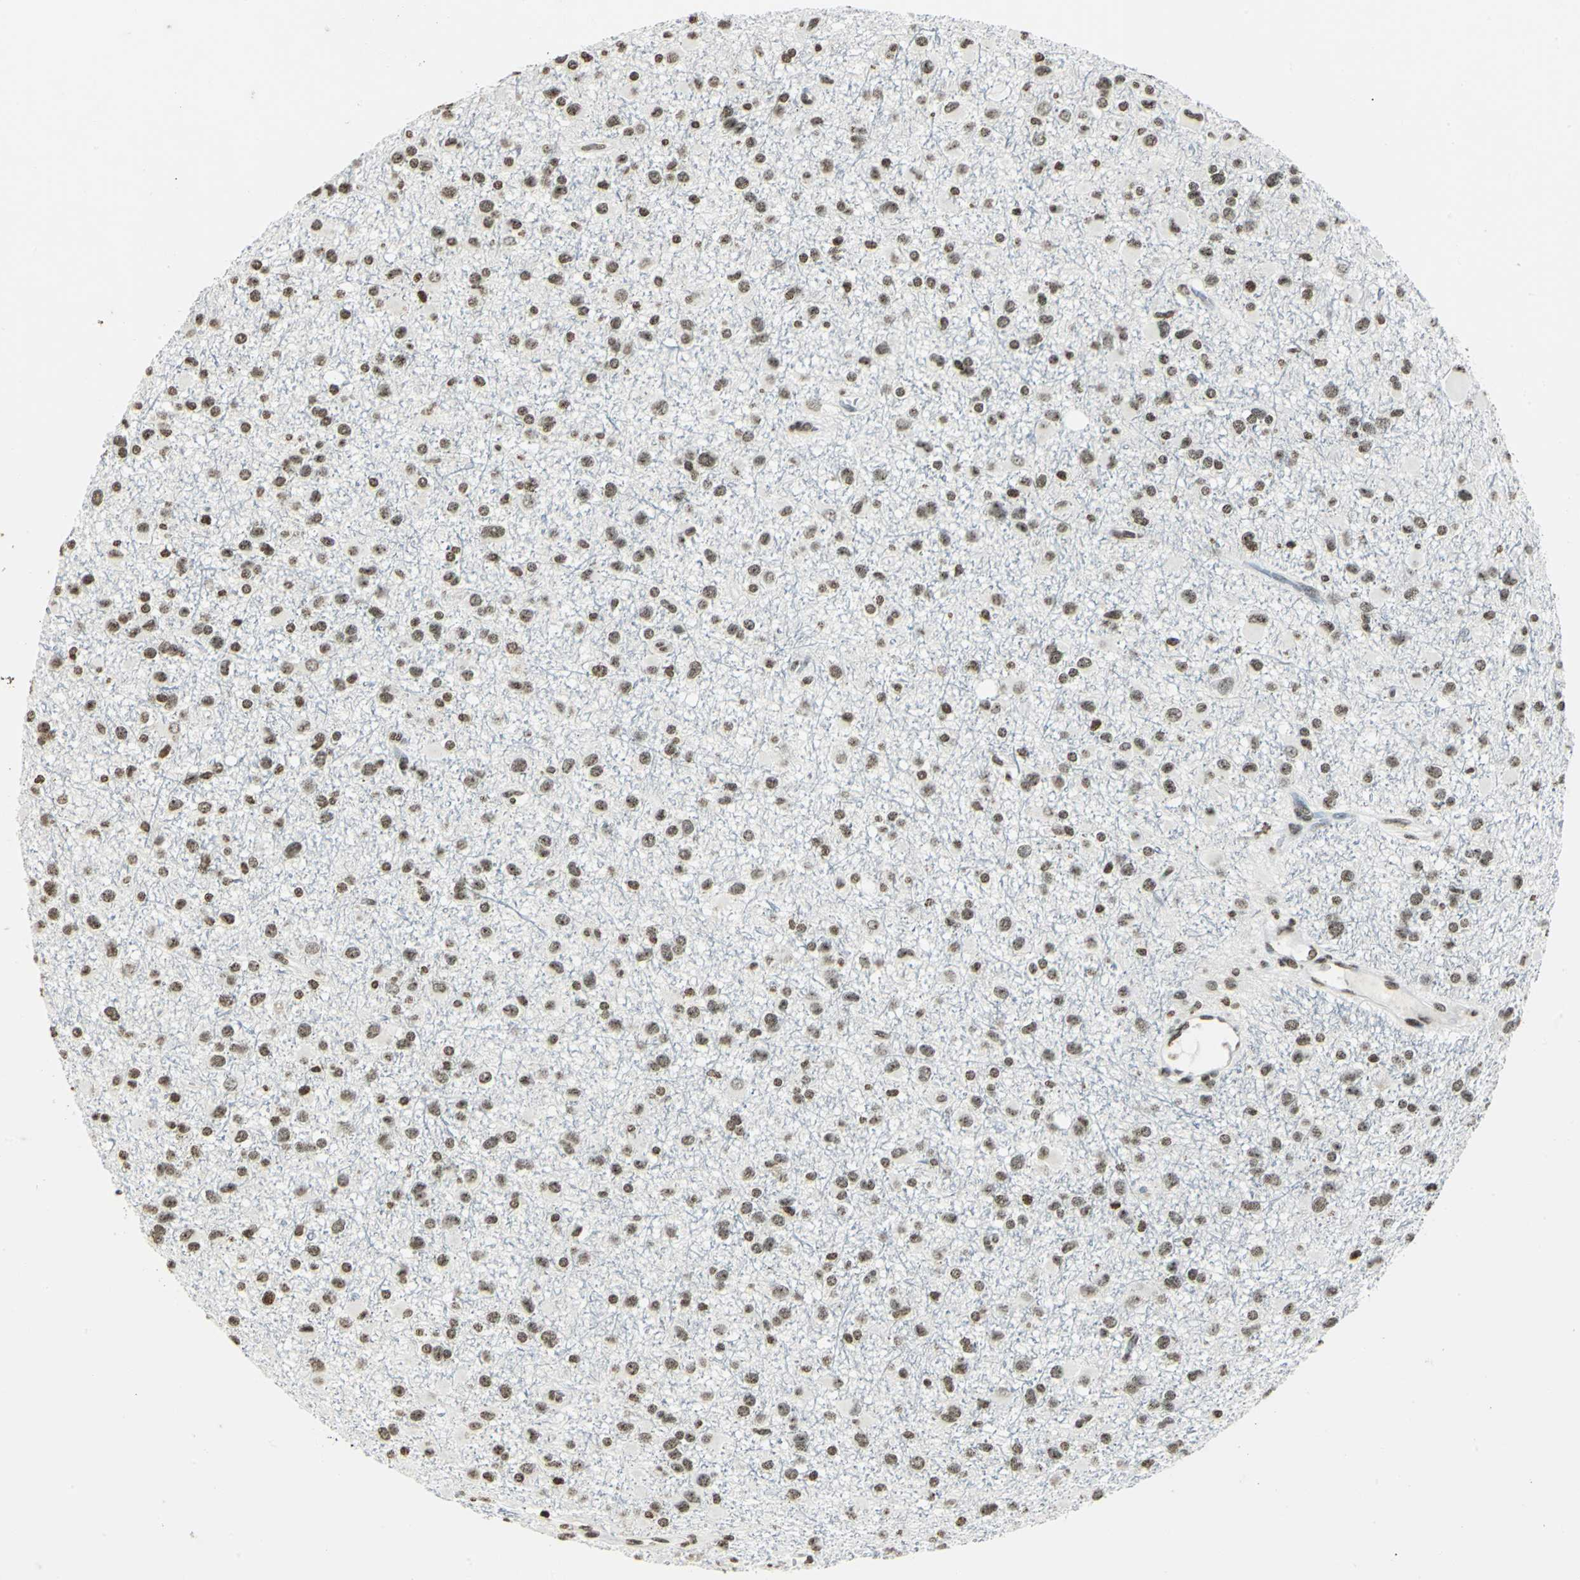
{"staining": {"intensity": "moderate", "quantity": ">75%", "location": "nuclear"}, "tissue": "glioma", "cell_type": "Tumor cells", "image_type": "cancer", "snomed": [{"axis": "morphology", "description": "Glioma, malignant, Low grade"}, {"axis": "topography", "description": "Brain"}], "caption": "IHC micrograph of human malignant glioma (low-grade) stained for a protein (brown), which demonstrates medium levels of moderate nuclear expression in about >75% of tumor cells.", "gene": "MCM4", "patient": {"sex": "male", "age": 42}}